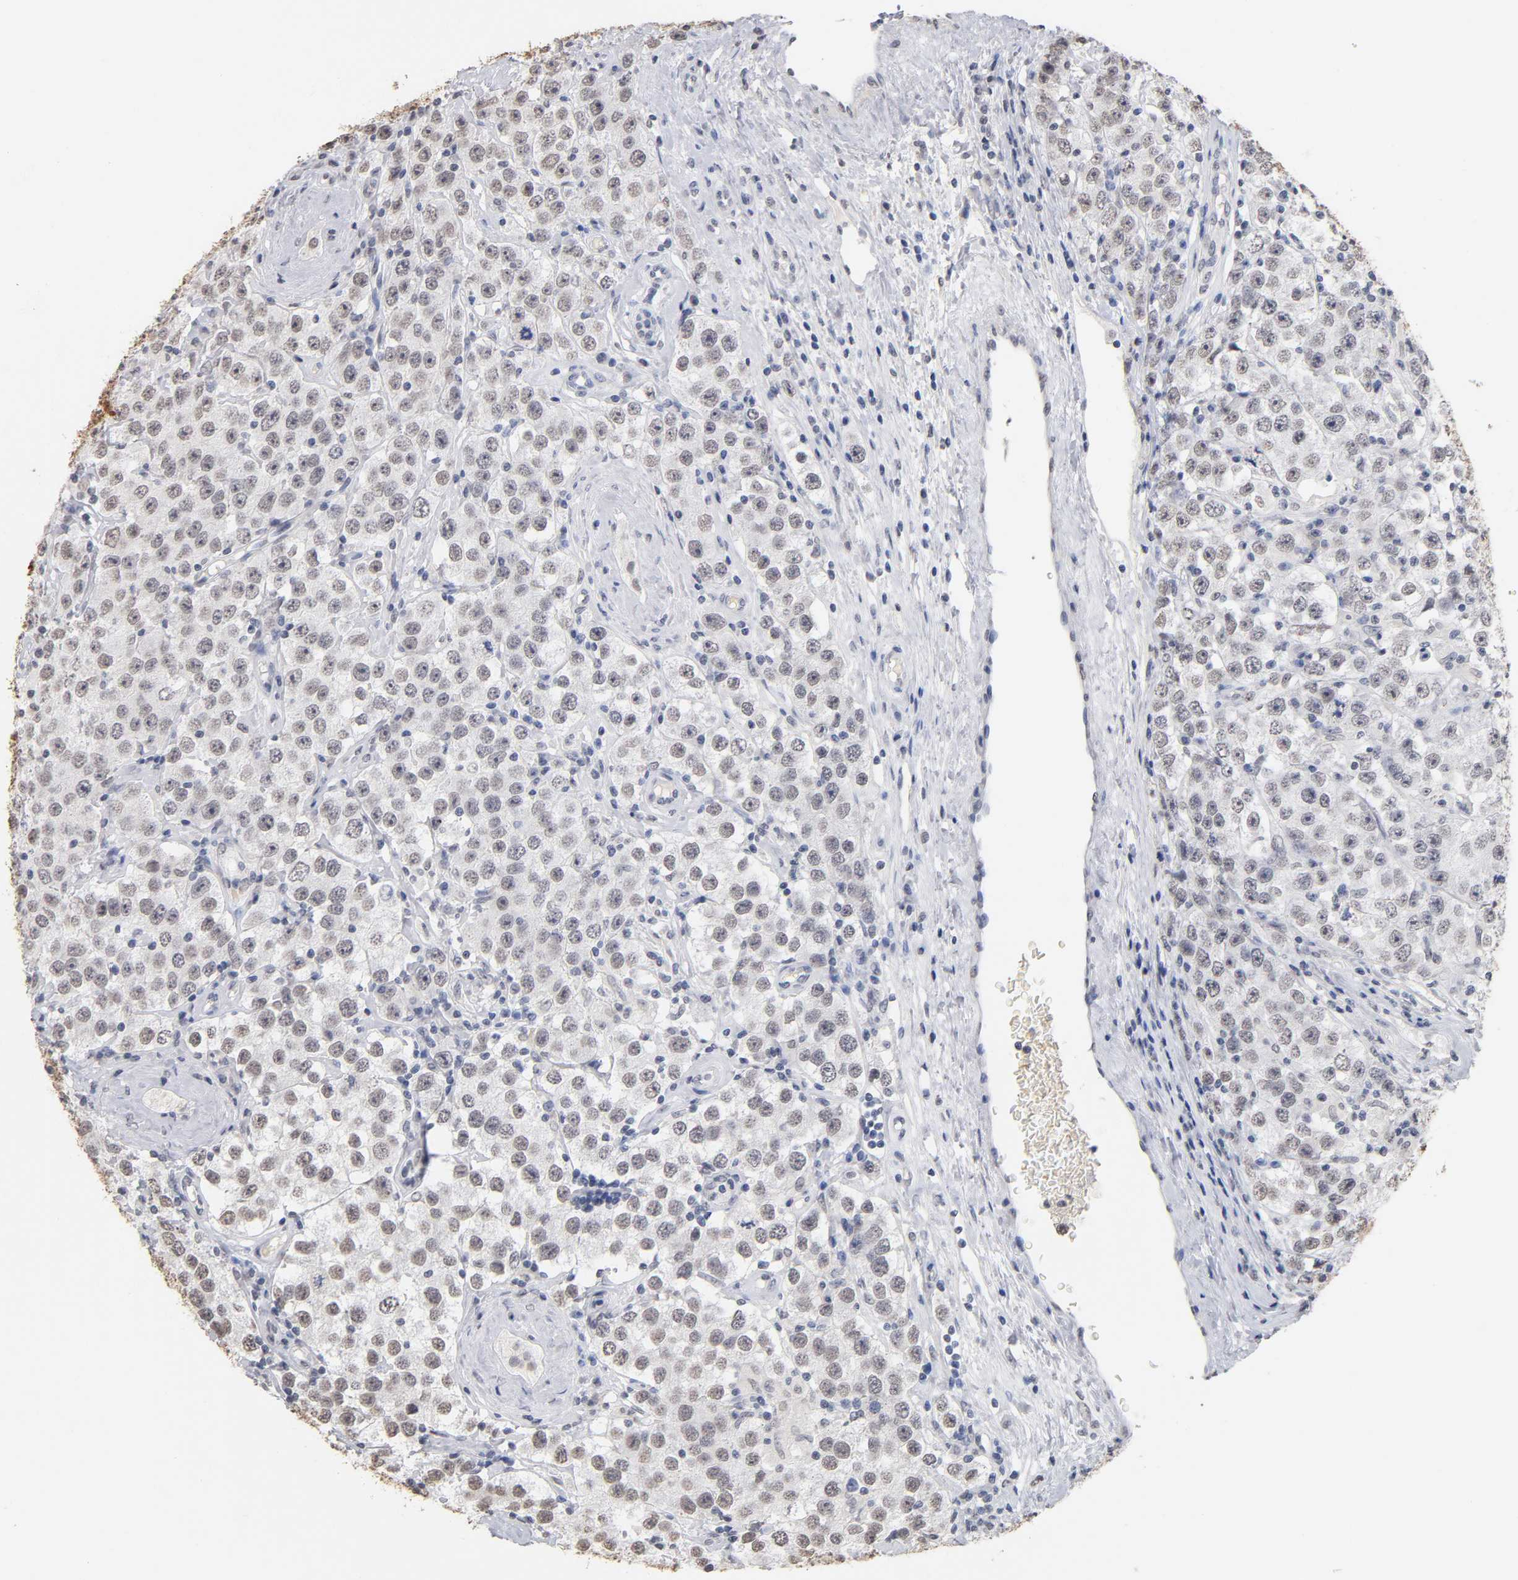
{"staining": {"intensity": "weak", "quantity": "25%-75%", "location": "nuclear"}, "tissue": "testis cancer", "cell_type": "Tumor cells", "image_type": "cancer", "snomed": [{"axis": "morphology", "description": "Seminoma, NOS"}, {"axis": "topography", "description": "Testis"}], "caption": "Human testis cancer (seminoma) stained with a protein marker exhibits weak staining in tumor cells.", "gene": "CRABP2", "patient": {"sex": "male", "age": 52}}